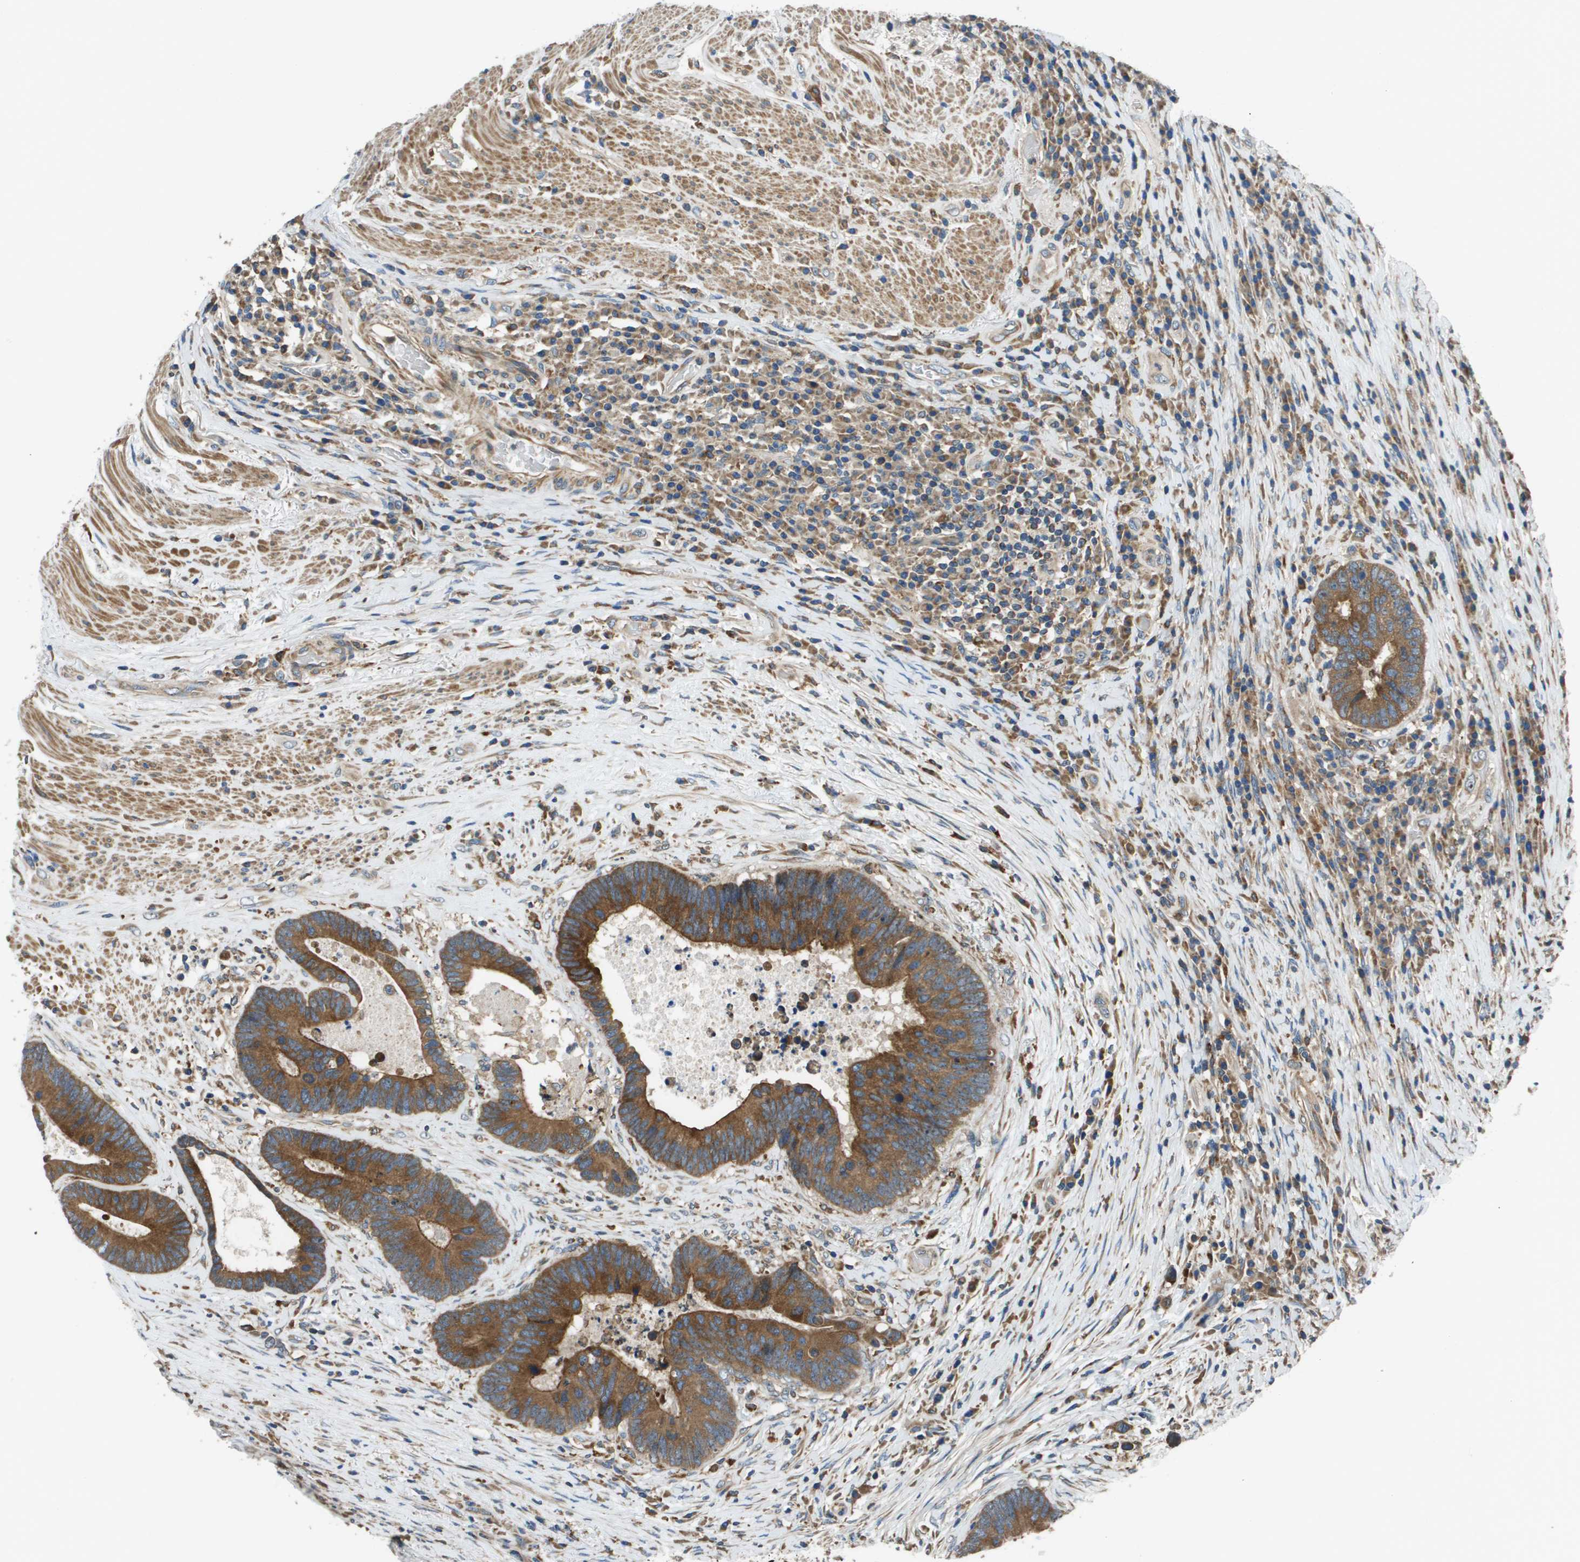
{"staining": {"intensity": "strong", "quantity": ">75%", "location": "cytoplasmic/membranous"}, "tissue": "colorectal cancer", "cell_type": "Tumor cells", "image_type": "cancer", "snomed": [{"axis": "morphology", "description": "Adenocarcinoma, NOS"}, {"axis": "topography", "description": "Rectum"}], "caption": "Immunohistochemistry (IHC) (DAB) staining of human colorectal cancer (adenocarcinoma) displays strong cytoplasmic/membranous protein staining in about >75% of tumor cells.", "gene": "CNPY3", "patient": {"sex": "female", "age": 89}}